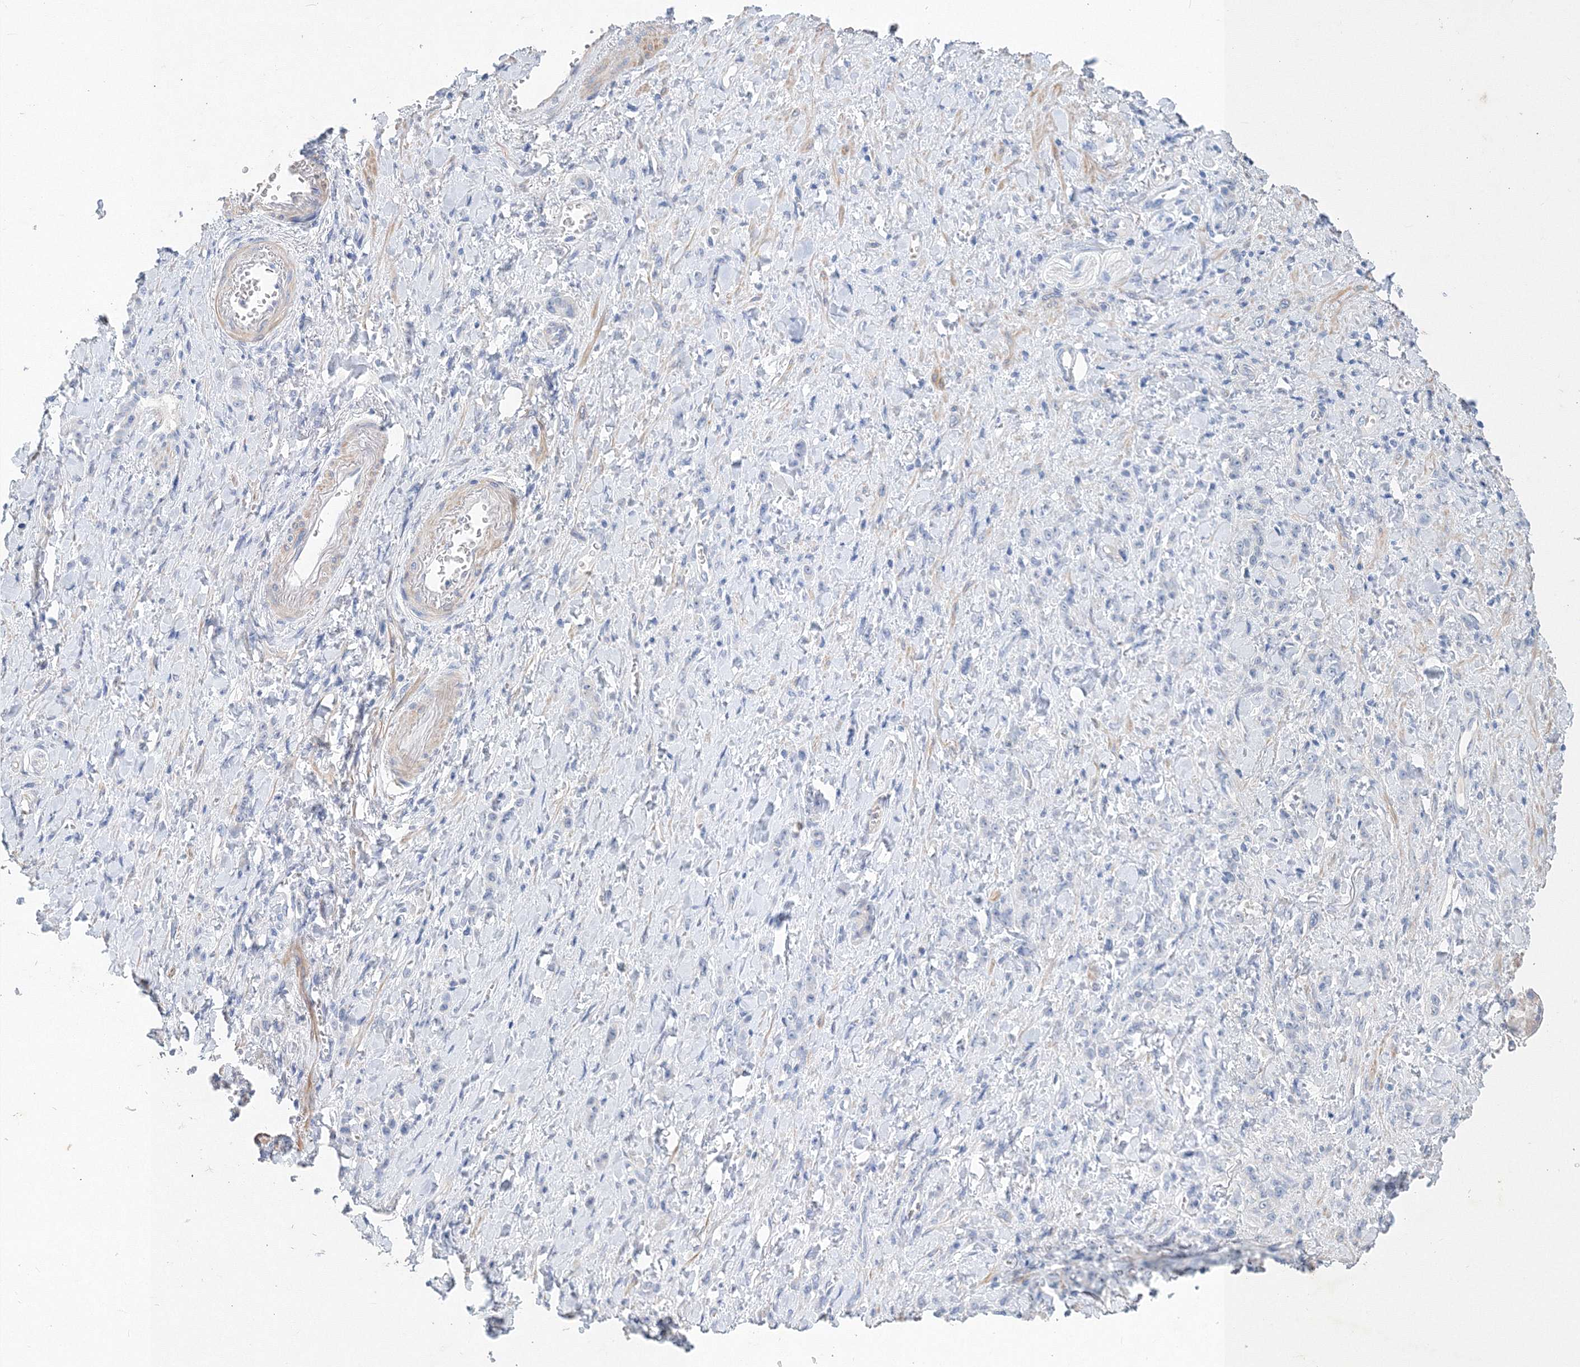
{"staining": {"intensity": "negative", "quantity": "none", "location": "none"}, "tissue": "stomach cancer", "cell_type": "Tumor cells", "image_type": "cancer", "snomed": [{"axis": "morphology", "description": "Normal tissue, NOS"}, {"axis": "morphology", "description": "Adenocarcinoma, NOS"}, {"axis": "topography", "description": "Stomach"}], "caption": "Stomach cancer was stained to show a protein in brown. There is no significant staining in tumor cells.", "gene": "OSBPL6", "patient": {"sex": "male", "age": 82}}